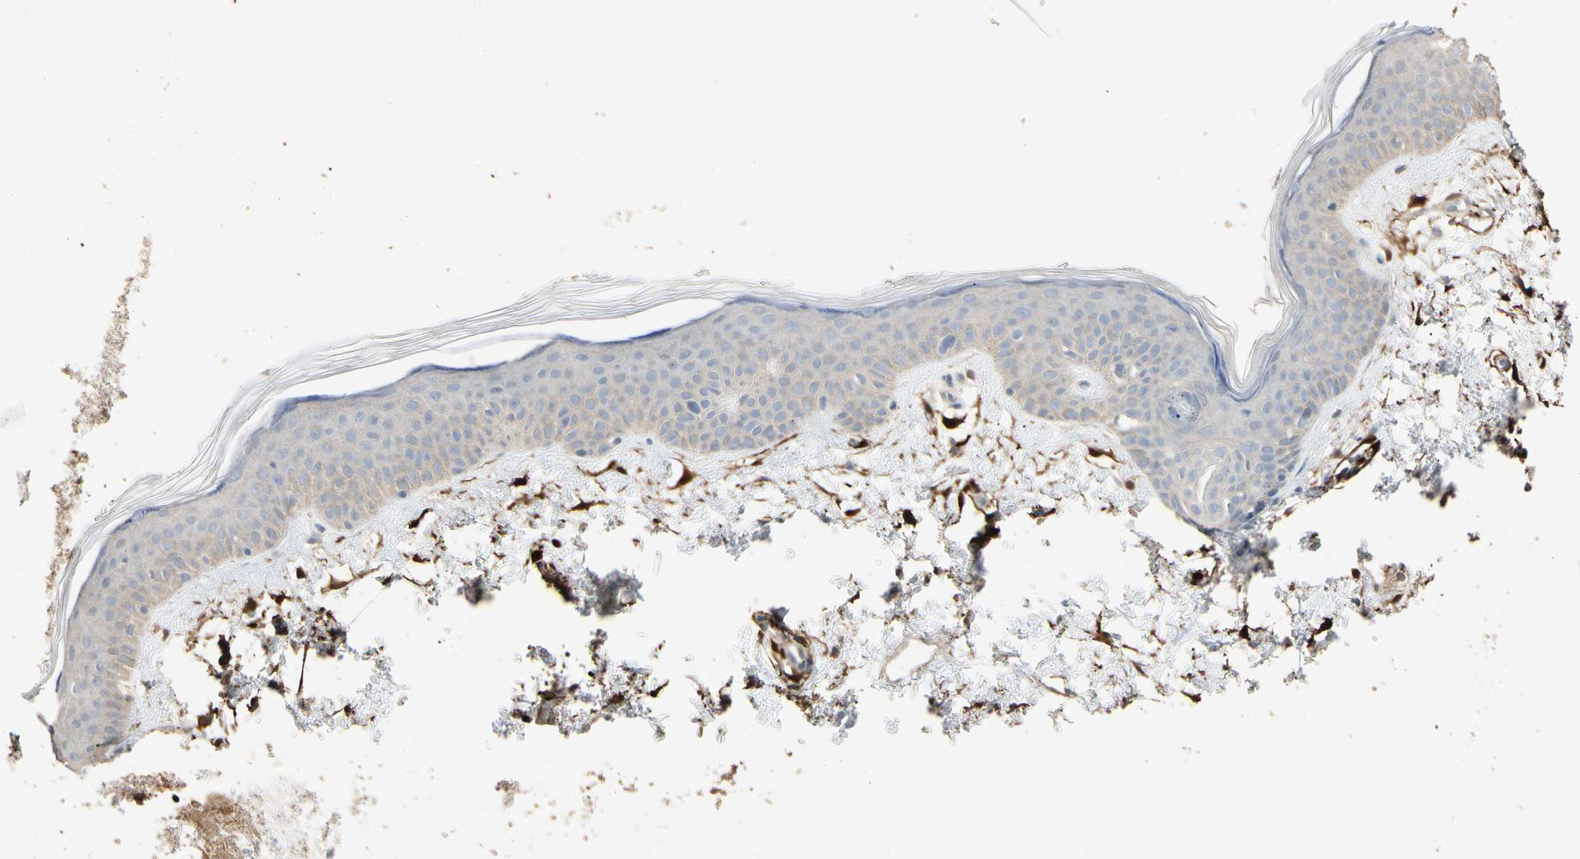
{"staining": {"intensity": "negative", "quantity": "none", "location": "none"}, "tissue": "skin", "cell_type": "Fibroblasts", "image_type": "normal", "snomed": [{"axis": "morphology", "description": "Normal tissue, NOS"}, {"axis": "topography", "description": "Skin"}], "caption": "DAB (3,3'-diaminobenzidine) immunohistochemical staining of benign skin exhibits no significant staining in fibroblasts. (DAB IHC, high magnification).", "gene": "GNE", "patient": {"sex": "female", "age": 56}}